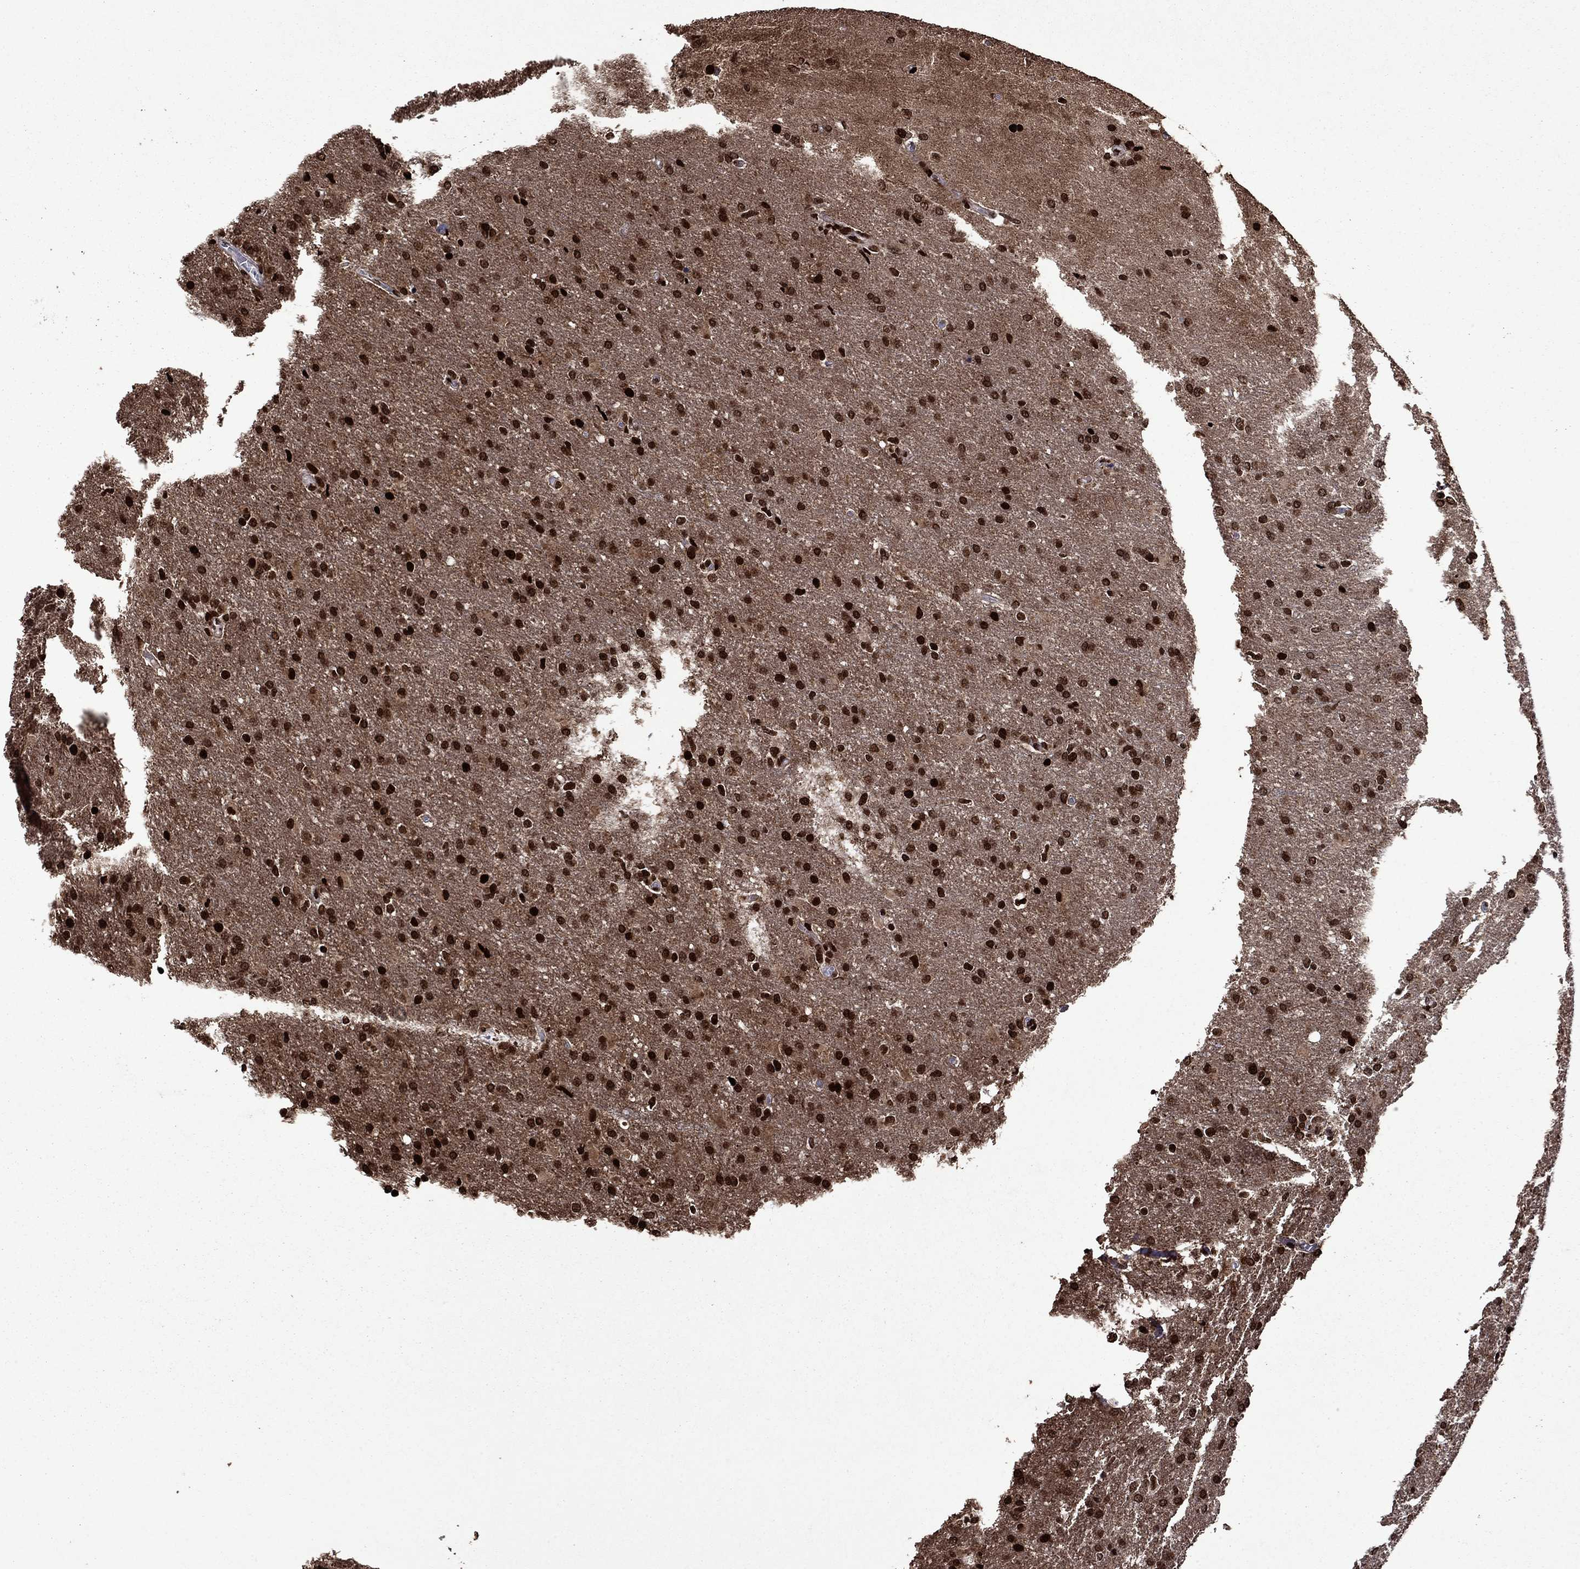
{"staining": {"intensity": "strong", "quantity": ">75%", "location": "nuclear"}, "tissue": "glioma", "cell_type": "Tumor cells", "image_type": "cancer", "snomed": [{"axis": "morphology", "description": "Glioma, malignant, High grade"}, {"axis": "topography", "description": "Brain"}], "caption": "High-power microscopy captured an immunohistochemistry micrograph of malignant high-grade glioma, revealing strong nuclear expression in about >75% of tumor cells.", "gene": "LIMK1", "patient": {"sex": "male", "age": 68}}